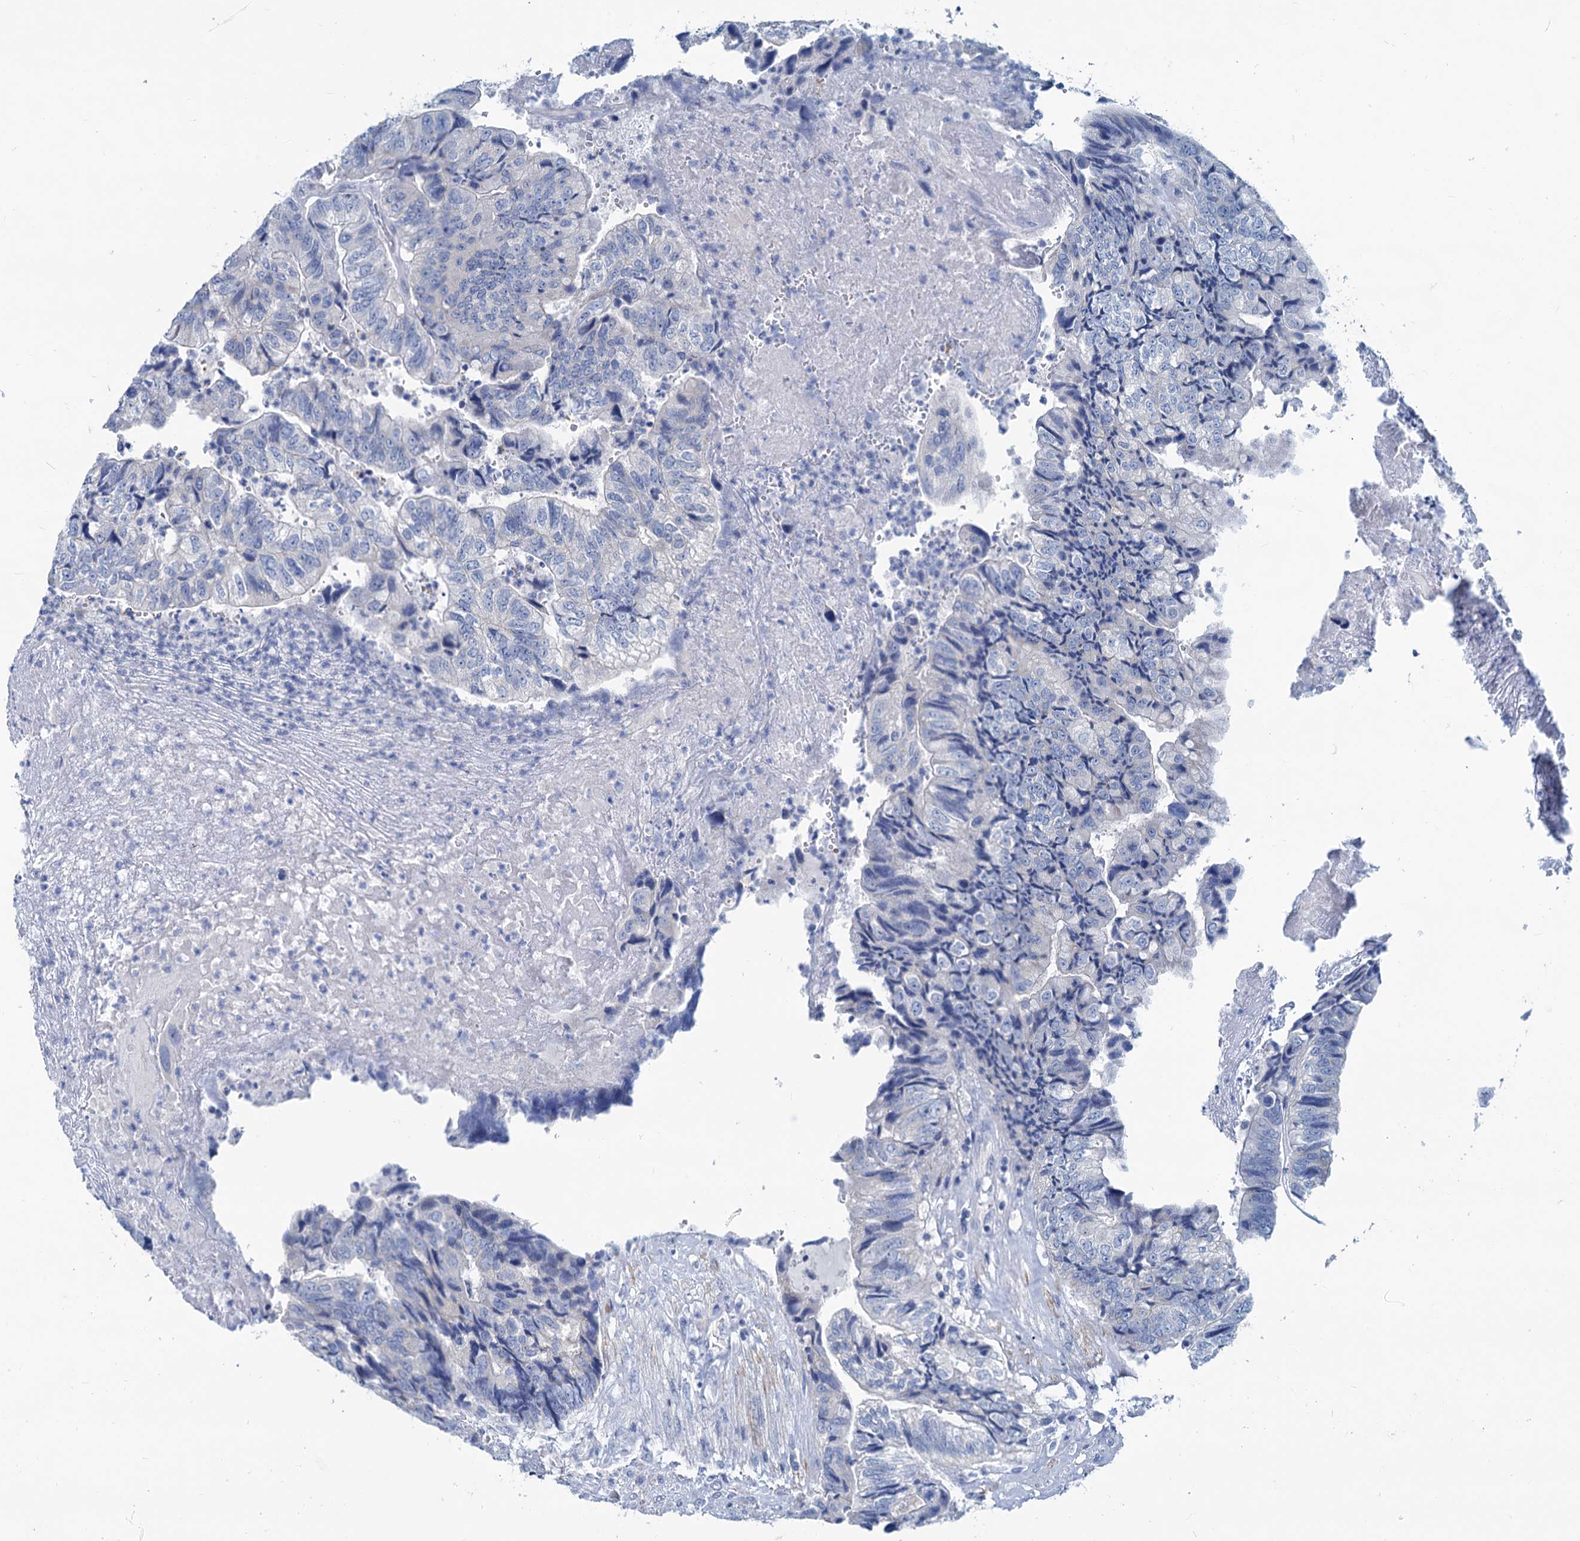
{"staining": {"intensity": "negative", "quantity": "none", "location": "none"}, "tissue": "colorectal cancer", "cell_type": "Tumor cells", "image_type": "cancer", "snomed": [{"axis": "morphology", "description": "Adenocarcinoma, NOS"}, {"axis": "topography", "description": "Colon"}], "caption": "Immunohistochemical staining of adenocarcinoma (colorectal) shows no significant staining in tumor cells.", "gene": "SLC1A3", "patient": {"sex": "female", "age": 67}}